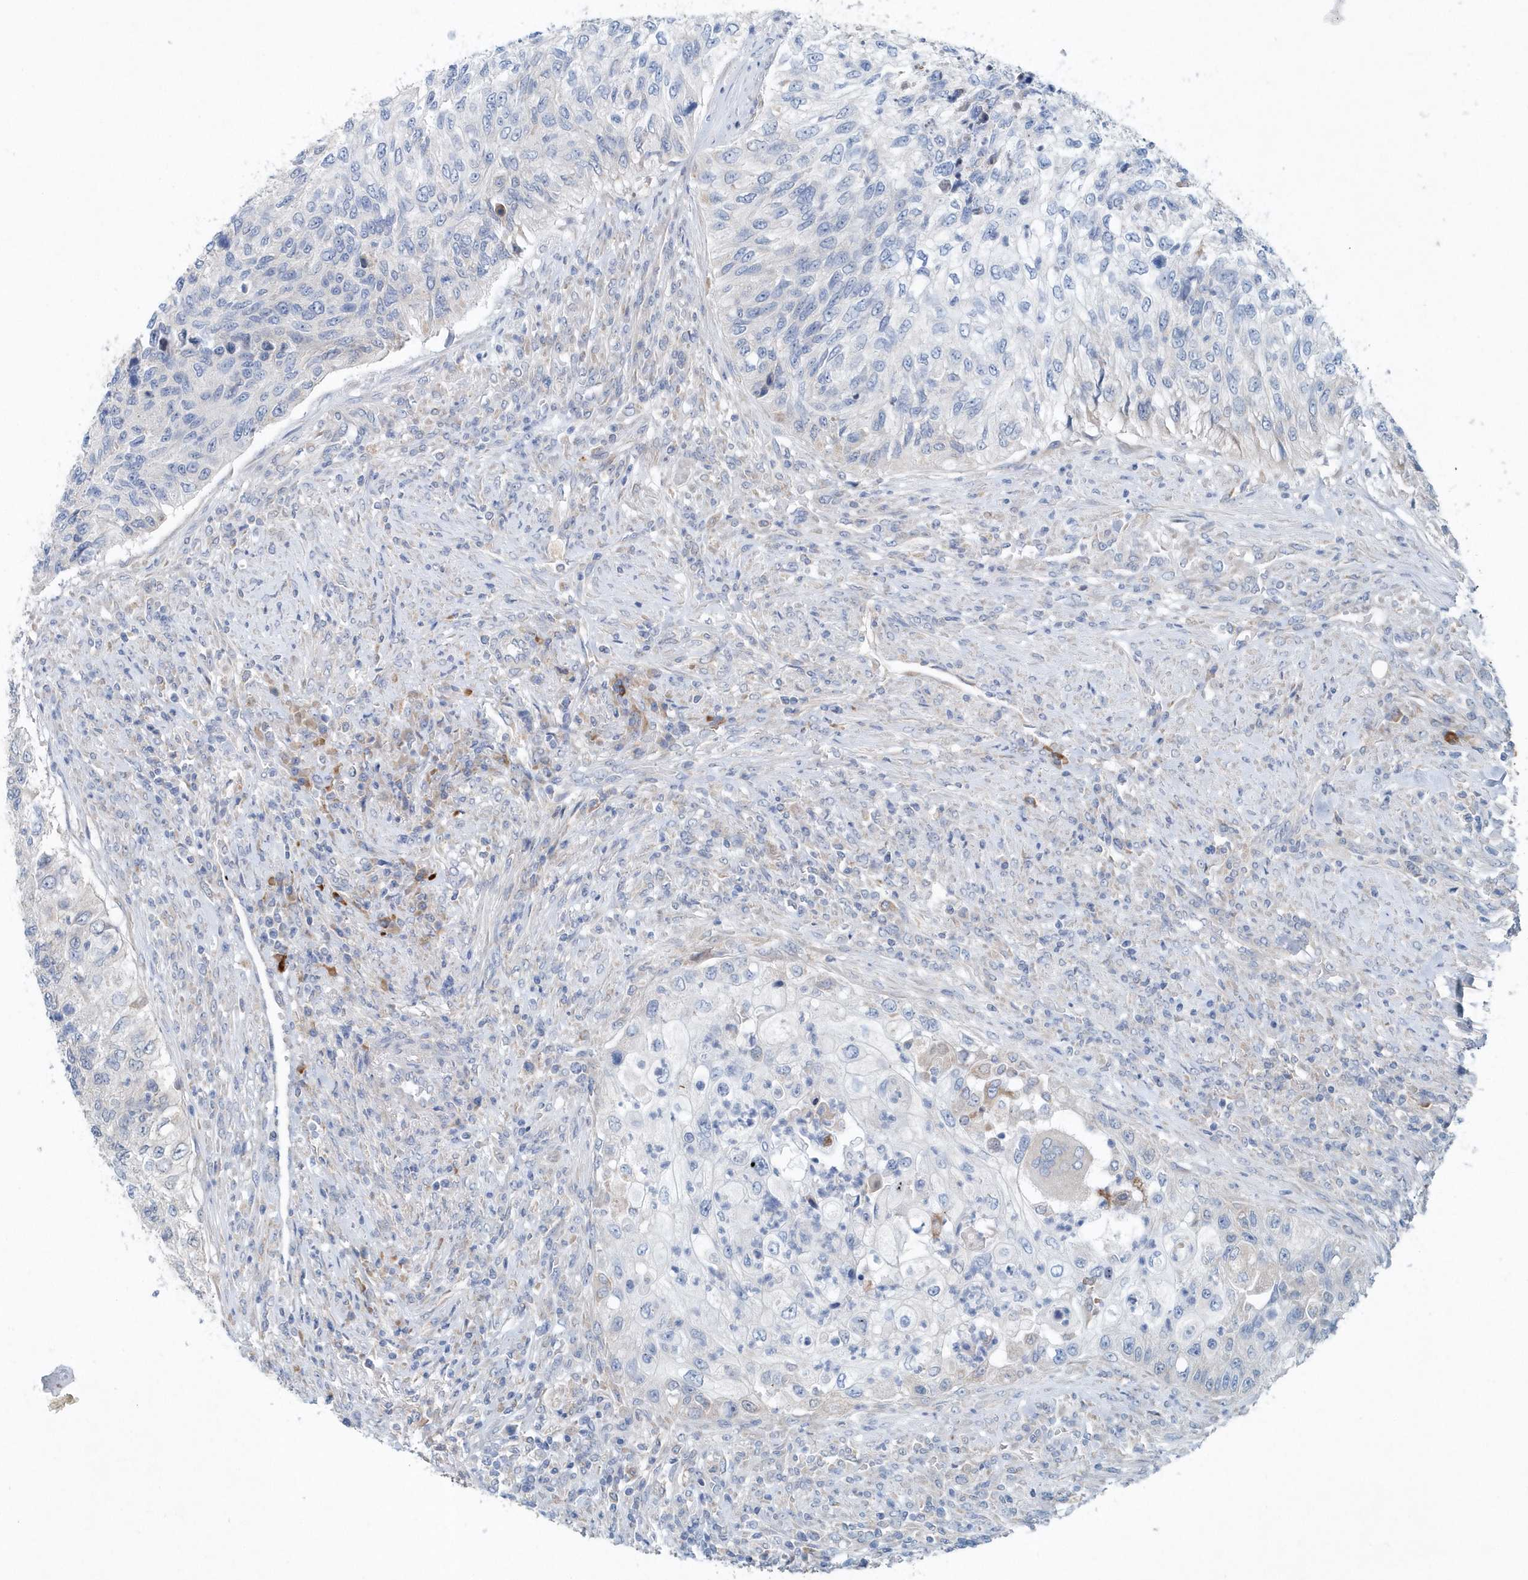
{"staining": {"intensity": "negative", "quantity": "none", "location": "none"}, "tissue": "urothelial cancer", "cell_type": "Tumor cells", "image_type": "cancer", "snomed": [{"axis": "morphology", "description": "Urothelial carcinoma, High grade"}, {"axis": "topography", "description": "Urinary bladder"}], "caption": "Immunohistochemical staining of human high-grade urothelial carcinoma exhibits no significant expression in tumor cells. (DAB immunohistochemistry with hematoxylin counter stain).", "gene": "PFN2", "patient": {"sex": "female", "age": 60}}